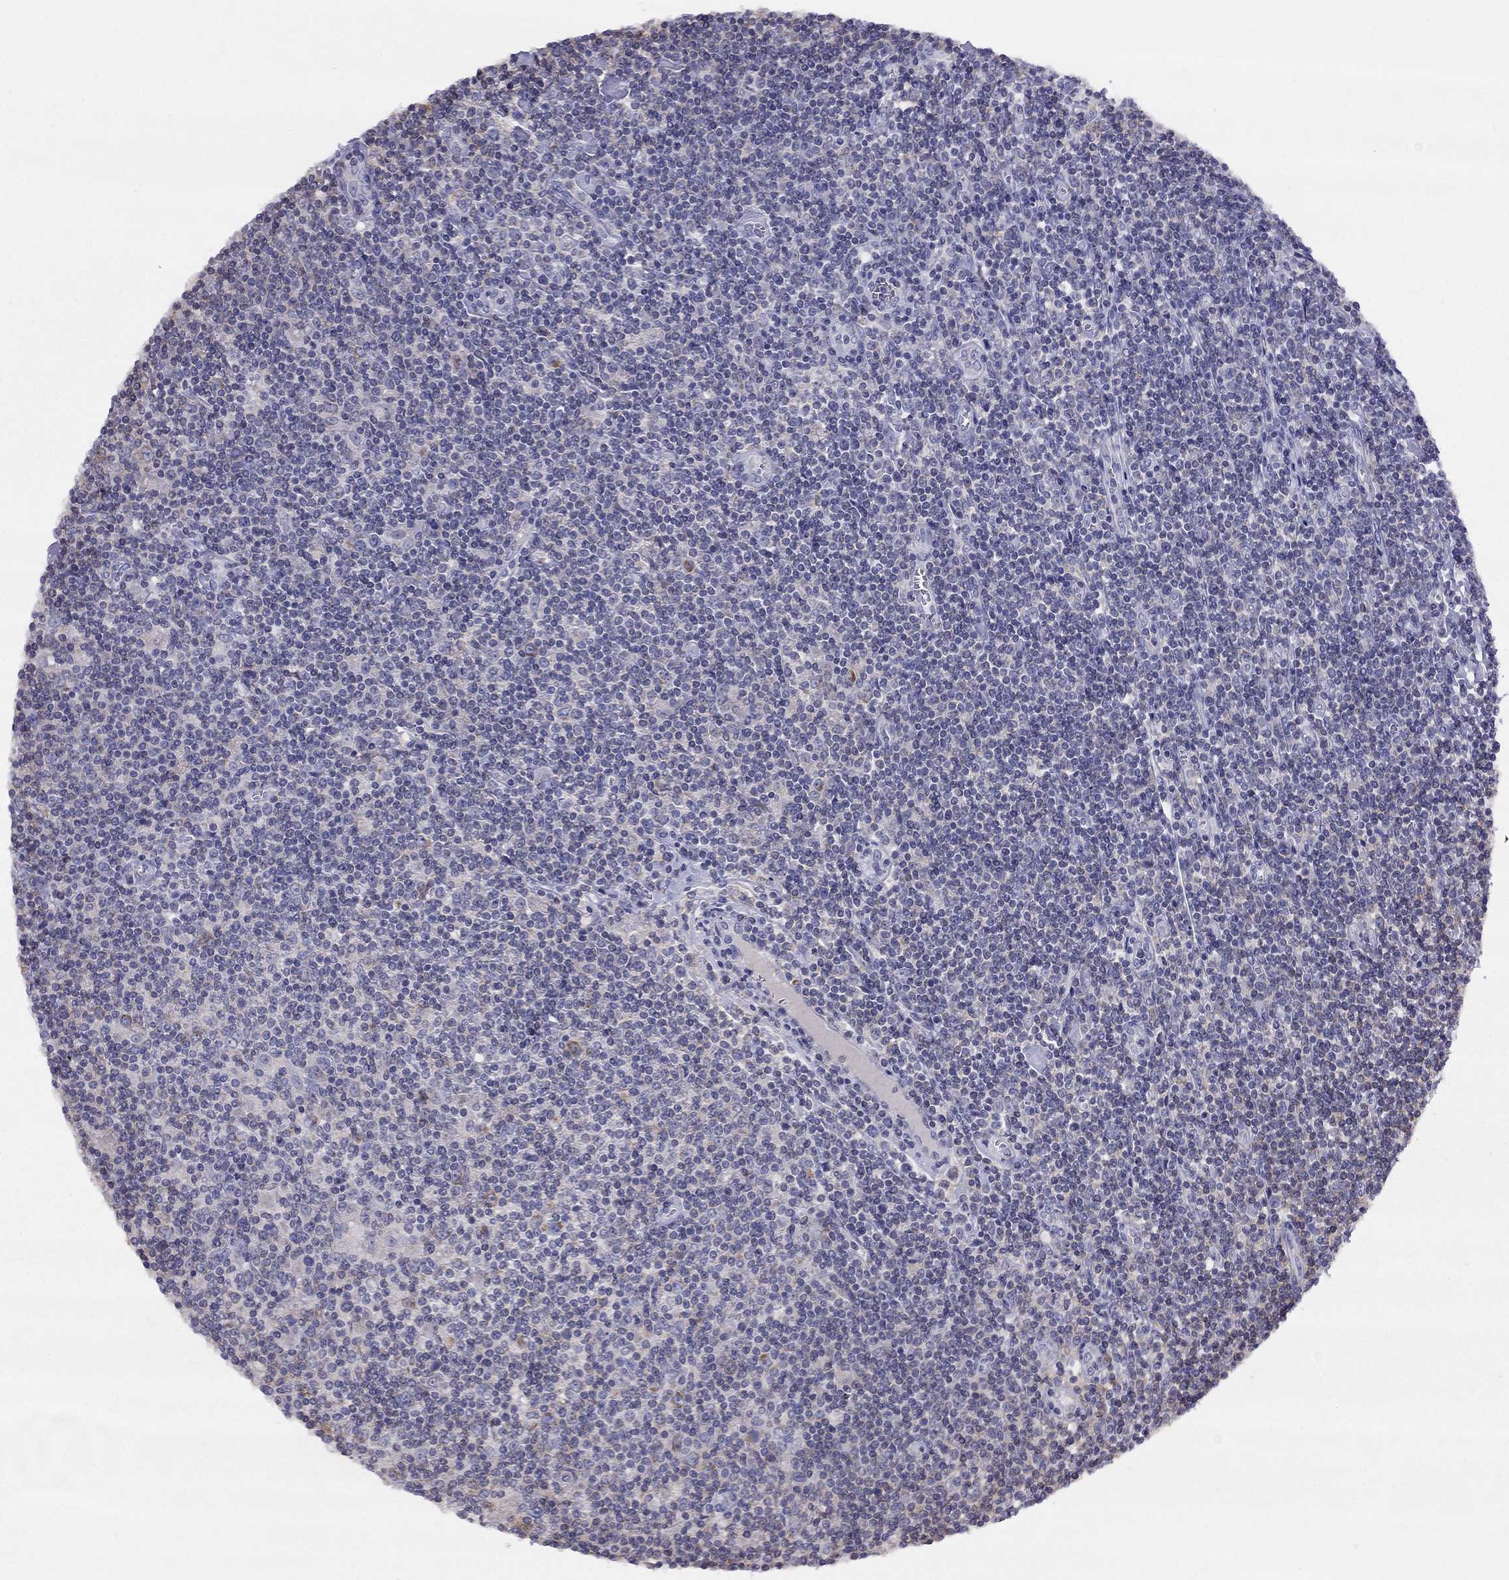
{"staining": {"intensity": "weak", "quantity": "<25%", "location": "cytoplasmic/membranous"}, "tissue": "lymphoma", "cell_type": "Tumor cells", "image_type": "cancer", "snomed": [{"axis": "morphology", "description": "Hodgkin's disease, NOS"}, {"axis": "topography", "description": "Lymph node"}], "caption": "Lymphoma stained for a protein using immunohistochemistry shows no positivity tumor cells.", "gene": "CITED1", "patient": {"sex": "male", "age": 40}}